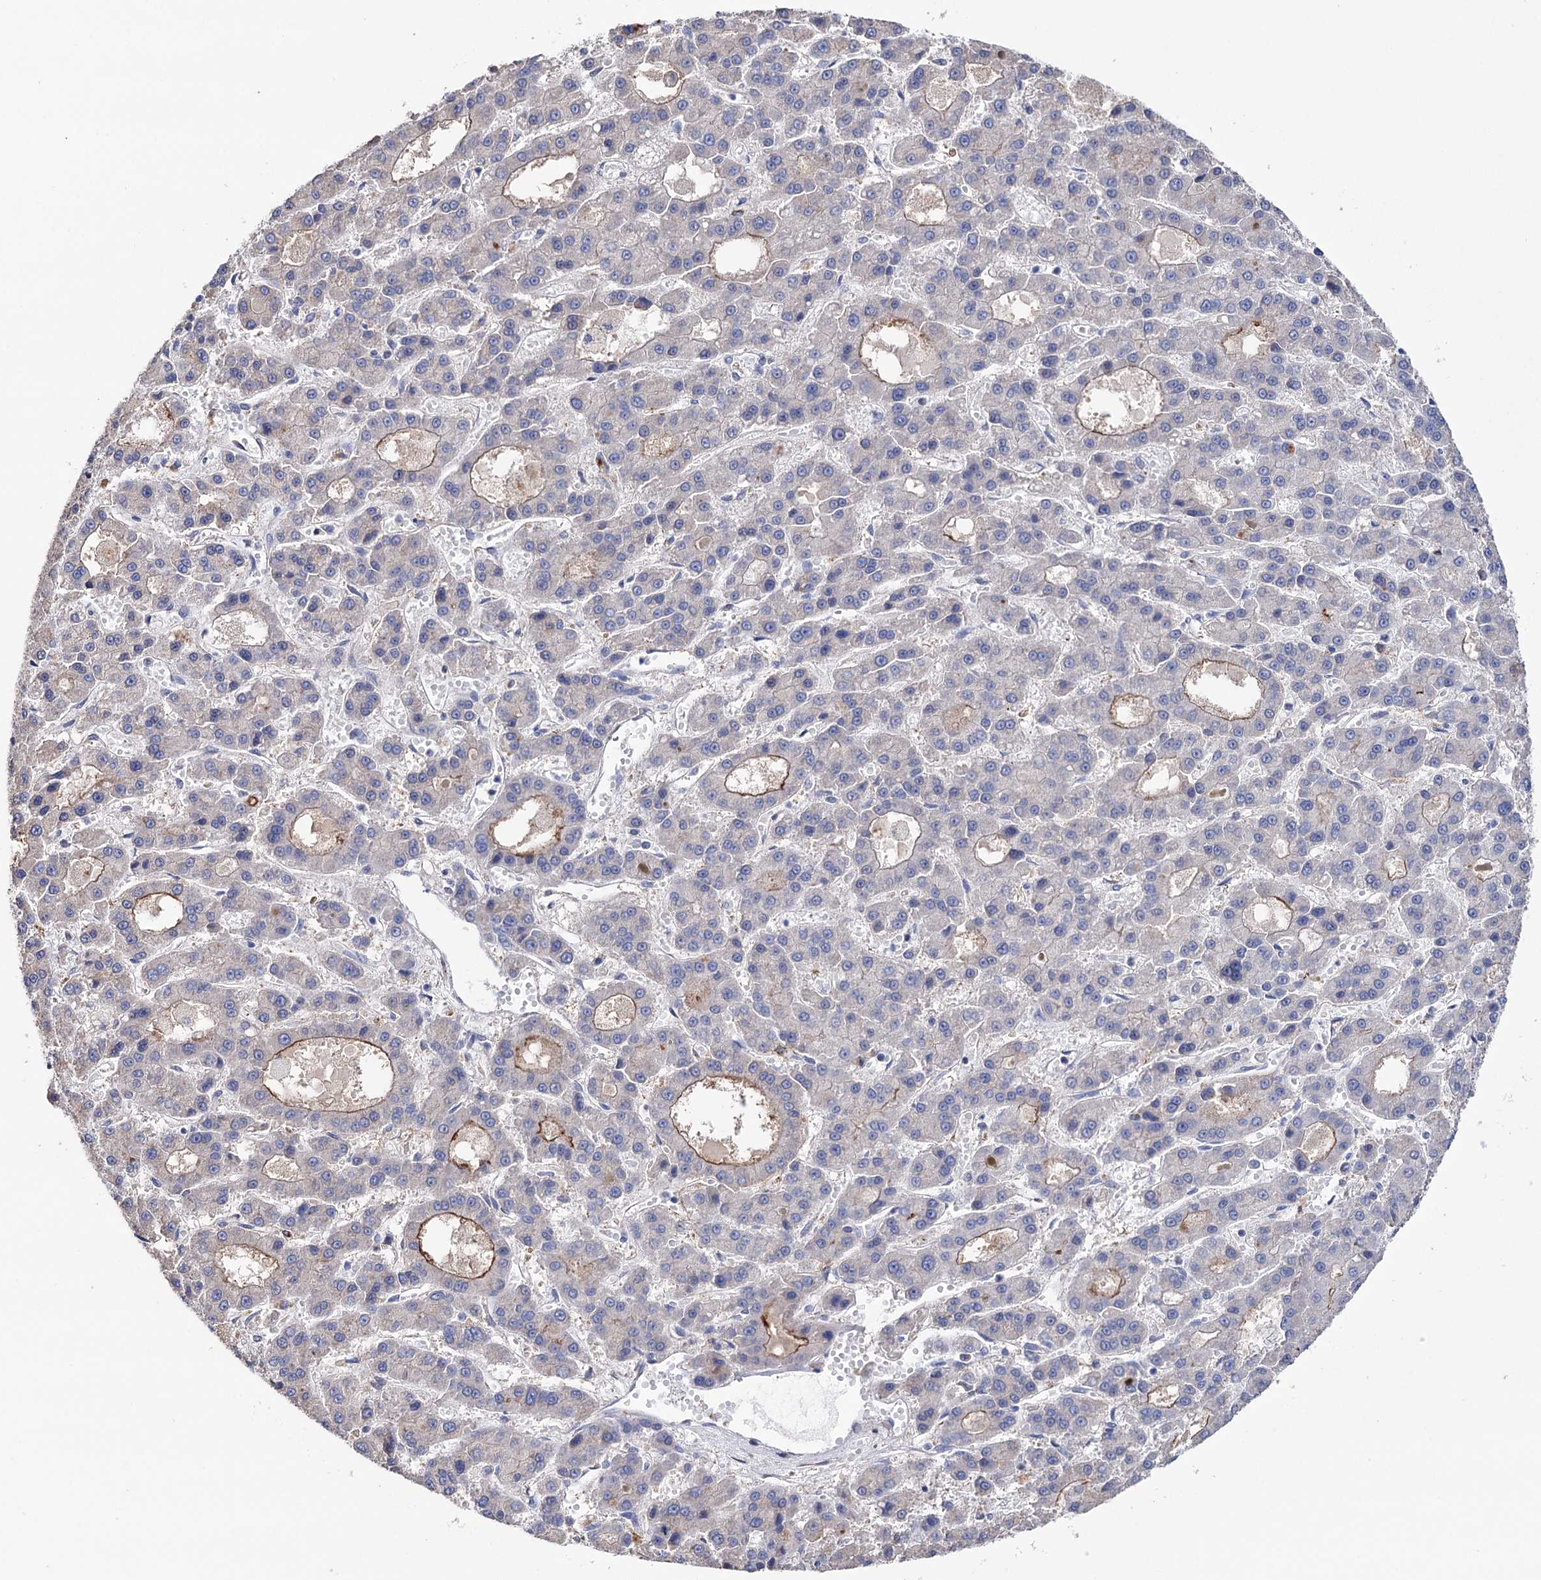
{"staining": {"intensity": "moderate", "quantity": "<25%", "location": "cytoplasmic/membranous"}, "tissue": "liver cancer", "cell_type": "Tumor cells", "image_type": "cancer", "snomed": [{"axis": "morphology", "description": "Carcinoma, Hepatocellular, NOS"}, {"axis": "topography", "description": "Liver"}], "caption": "The photomicrograph reveals staining of hepatocellular carcinoma (liver), revealing moderate cytoplasmic/membranous protein staining (brown color) within tumor cells.", "gene": "BBS4", "patient": {"sex": "male", "age": 70}}